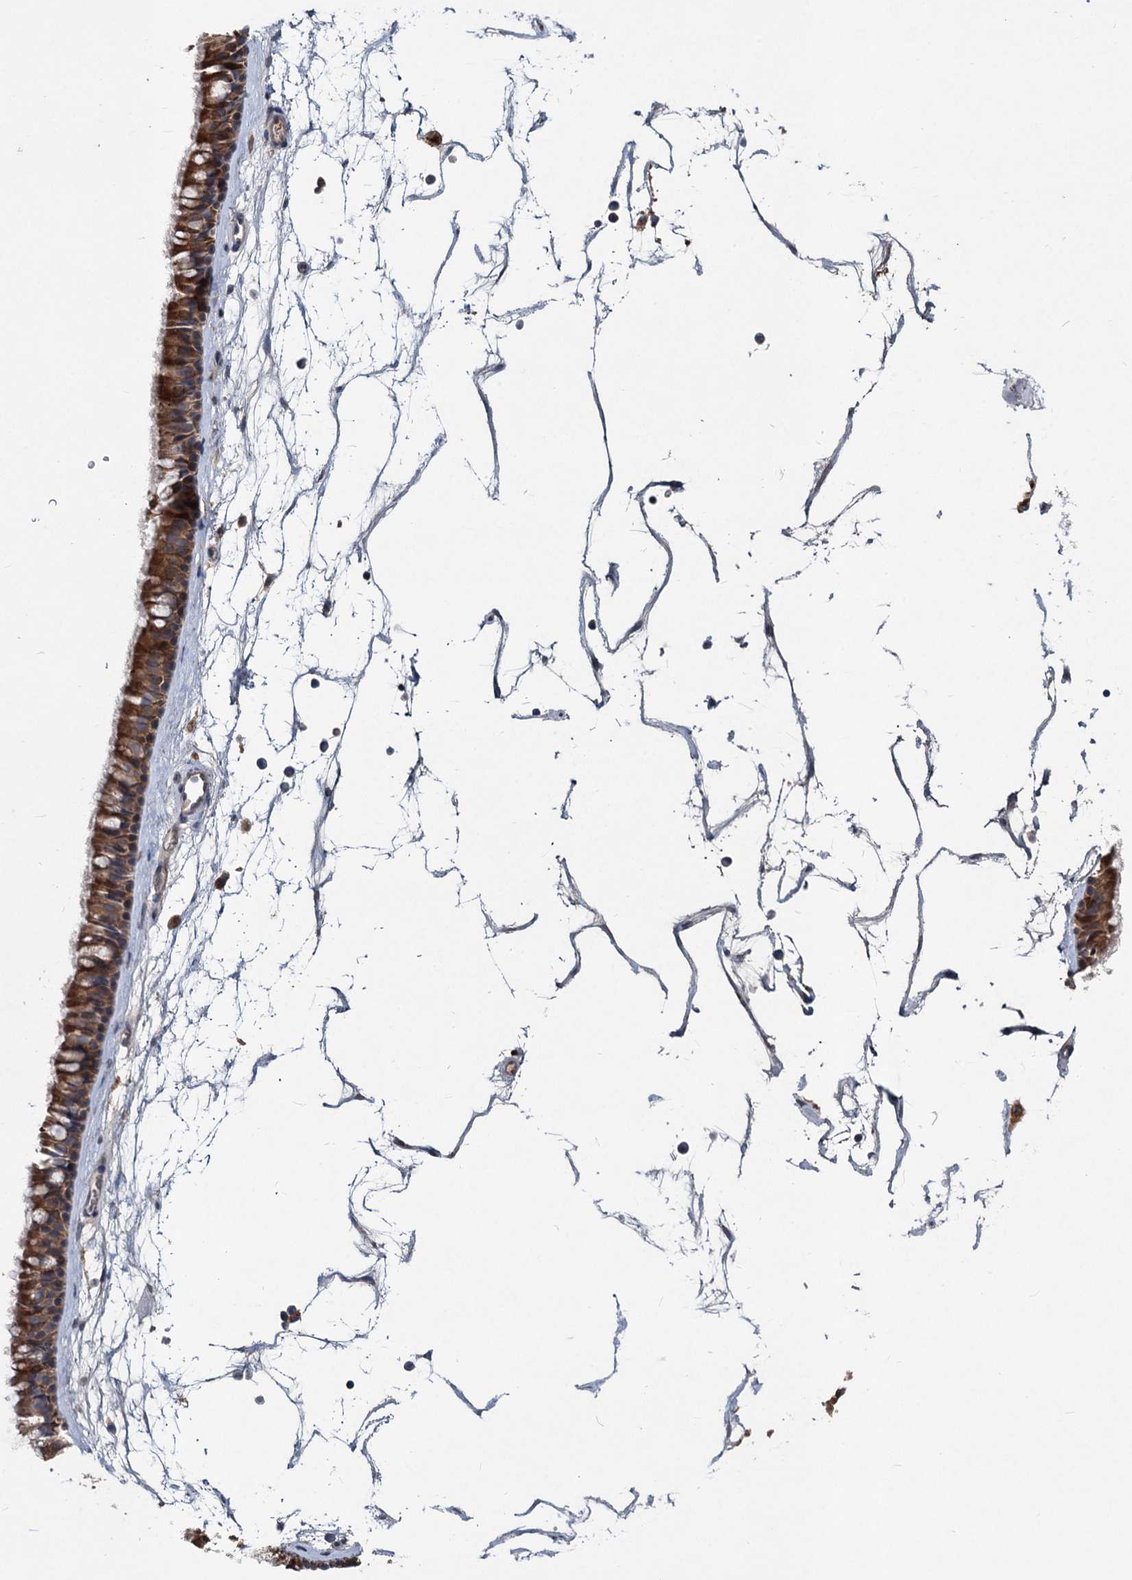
{"staining": {"intensity": "strong", "quantity": ">75%", "location": "cytoplasmic/membranous"}, "tissue": "nasopharynx", "cell_type": "Respiratory epithelial cells", "image_type": "normal", "snomed": [{"axis": "morphology", "description": "Normal tissue, NOS"}, {"axis": "topography", "description": "Nasopharynx"}], "caption": "High-power microscopy captured an immunohistochemistry image of unremarkable nasopharynx, revealing strong cytoplasmic/membranous positivity in about >75% of respiratory epithelial cells.", "gene": "OTUB1", "patient": {"sex": "male", "age": 64}}